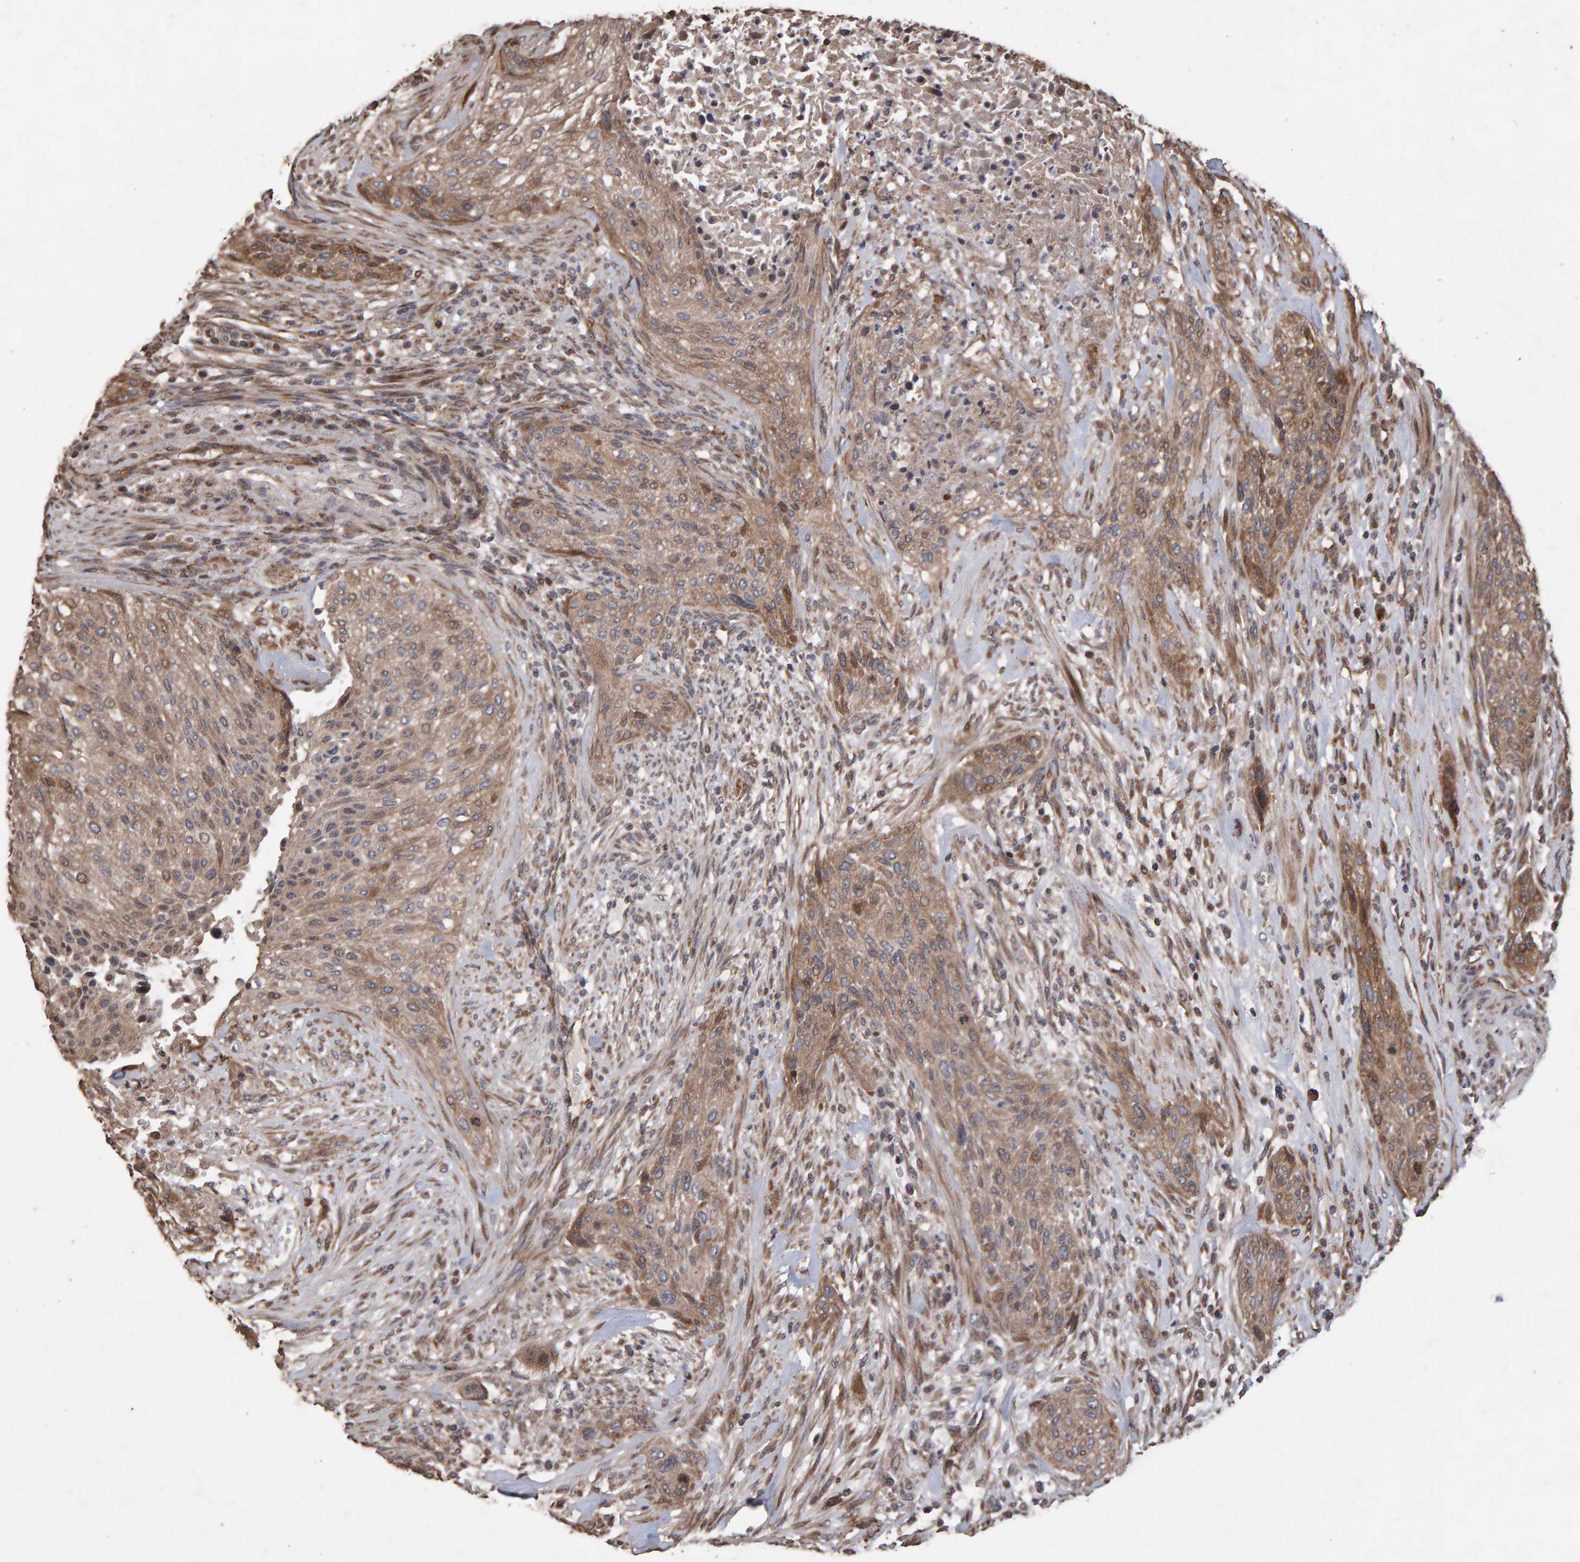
{"staining": {"intensity": "moderate", "quantity": ">75%", "location": "cytoplasmic/membranous"}, "tissue": "urothelial cancer", "cell_type": "Tumor cells", "image_type": "cancer", "snomed": [{"axis": "morphology", "description": "Urothelial carcinoma, Low grade"}, {"axis": "morphology", "description": "Urothelial carcinoma, High grade"}, {"axis": "topography", "description": "Urinary bladder"}], "caption": "Urothelial cancer tissue displays moderate cytoplasmic/membranous expression in approximately >75% of tumor cells, visualized by immunohistochemistry. (DAB = brown stain, brightfield microscopy at high magnification).", "gene": "OSBP2", "patient": {"sex": "male", "age": 35}}